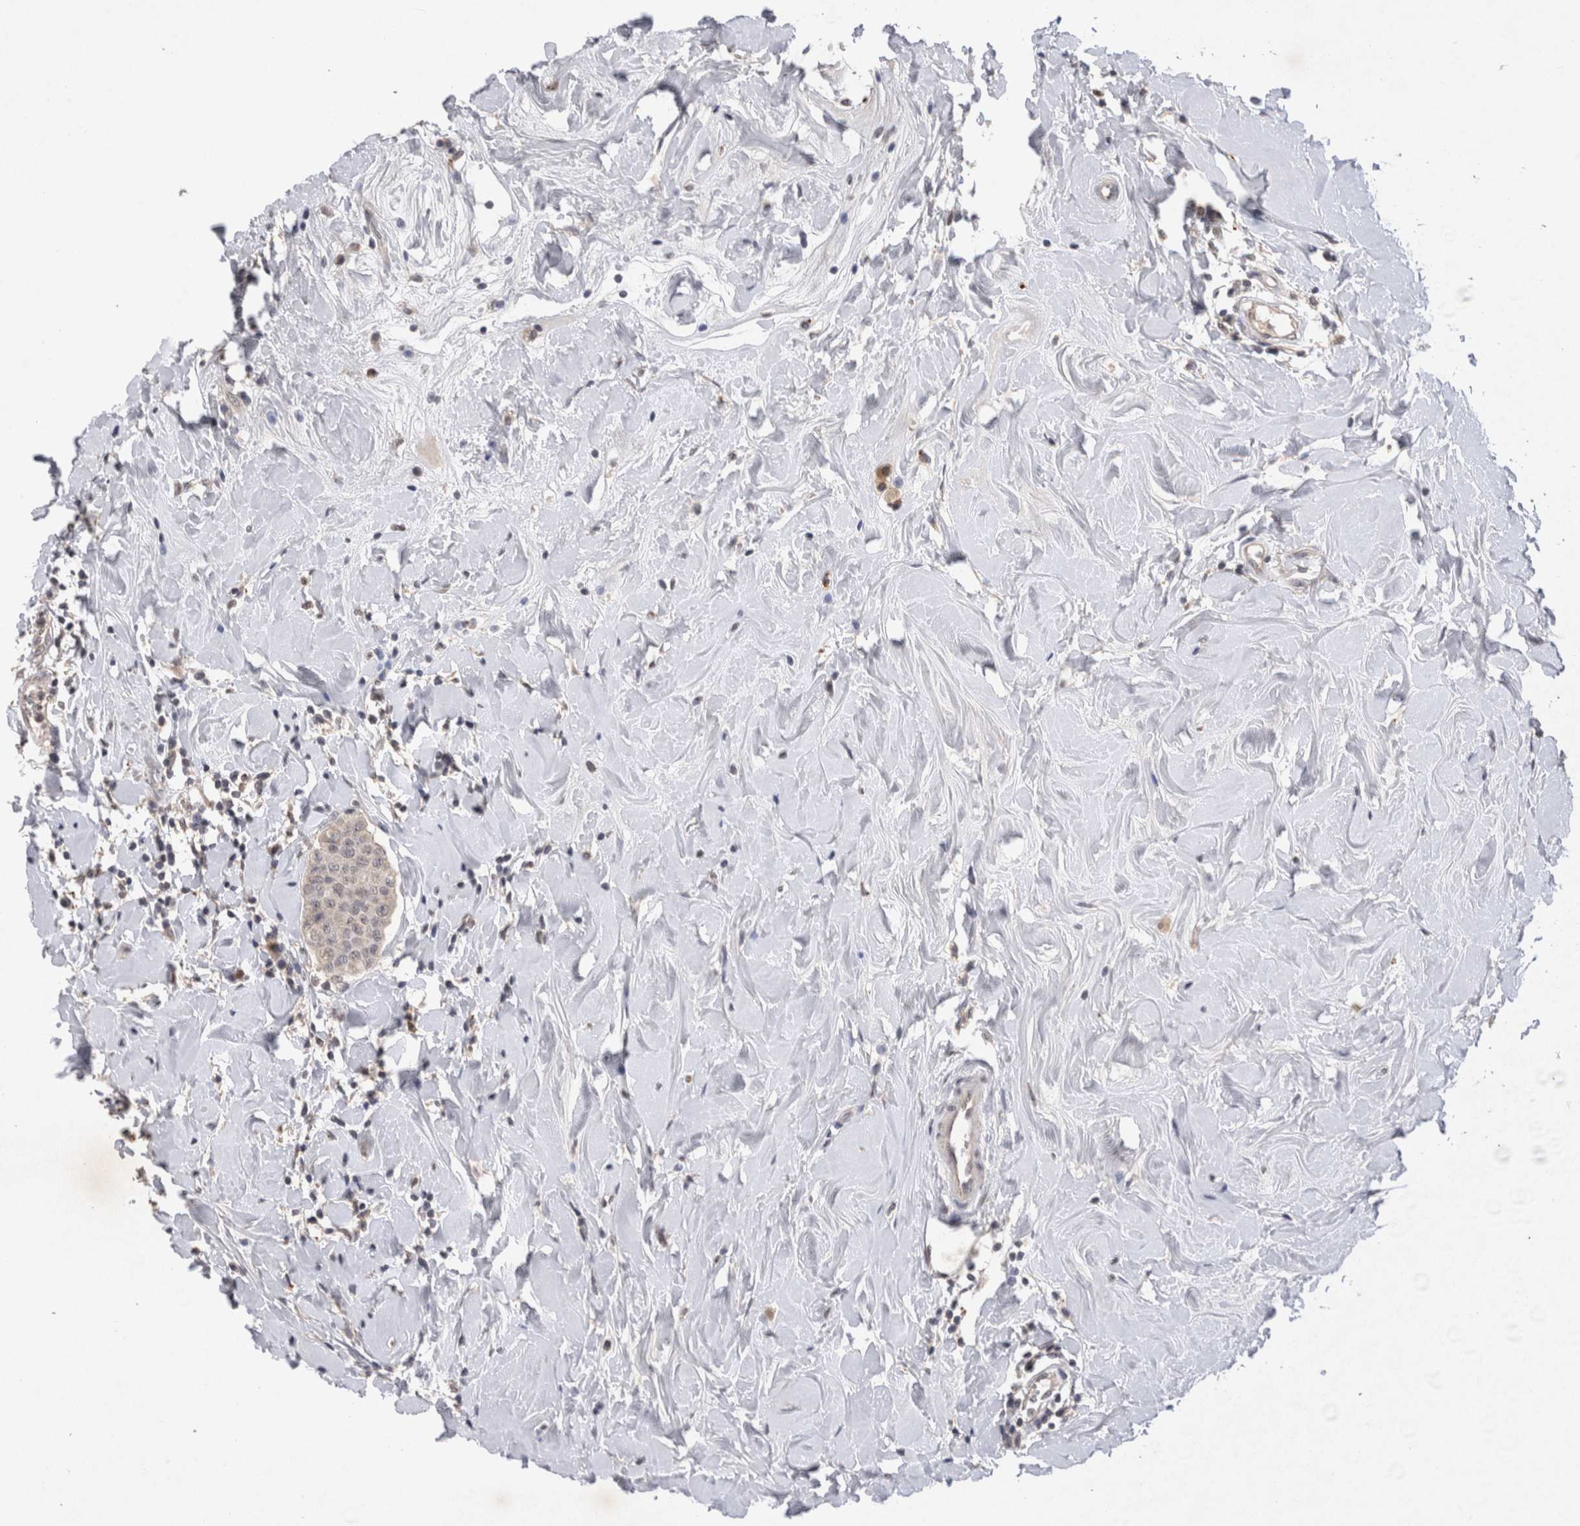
{"staining": {"intensity": "negative", "quantity": "none", "location": "none"}, "tissue": "breast cancer", "cell_type": "Tumor cells", "image_type": "cancer", "snomed": [{"axis": "morphology", "description": "Normal tissue, NOS"}, {"axis": "morphology", "description": "Duct carcinoma"}, {"axis": "topography", "description": "Breast"}], "caption": "Histopathology image shows no significant protein positivity in tumor cells of breast cancer. Brightfield microscopy of immunohistochemistry stained with DAB (3,3'-diaminobenzidine) (brown) and hematoxylin (blue), captured at high magnification.", "gene": "RASSF3", "patient": {"sex": "female", "age": 40}}